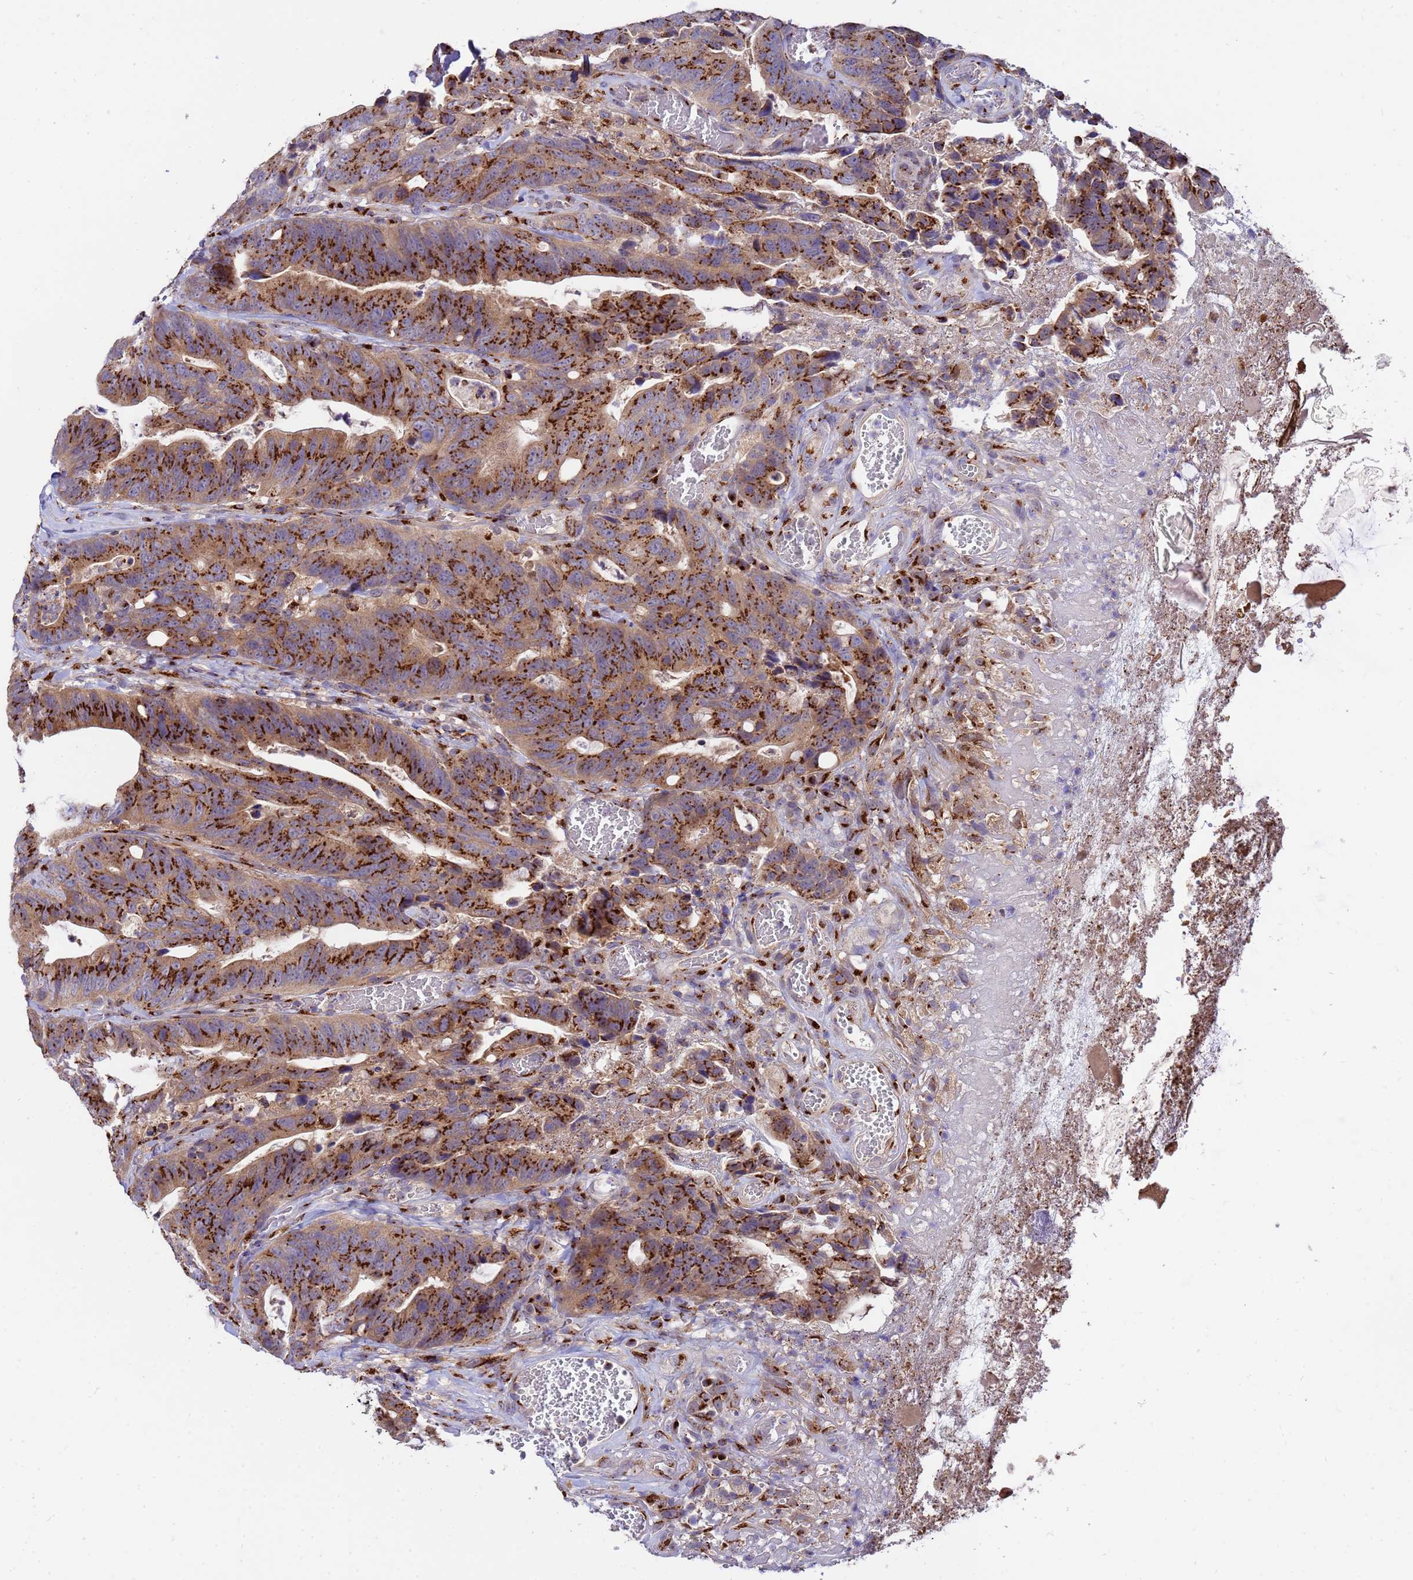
{"staining": {"intensity": "strong", "quantity": ">75%", "location": "cytoplasmic/membranous"}, "tissue": "colorectal cancer", "cell_type": "Tumor cells", "image_type": "cancer", "snomed": [{"axis": "morphology", "description": "Adenocarcinoma, NOS"}, {"axis": "topography", "description": "Colon"}], "caption": "The micrograph displays staining of adenocarcinoma (colorectal), revealing strong cytoplasmic/membranous protein expression (brown color) within tumor cells.", "gene": "HPS3", "patient": {"sex": "female", "age": 82}}